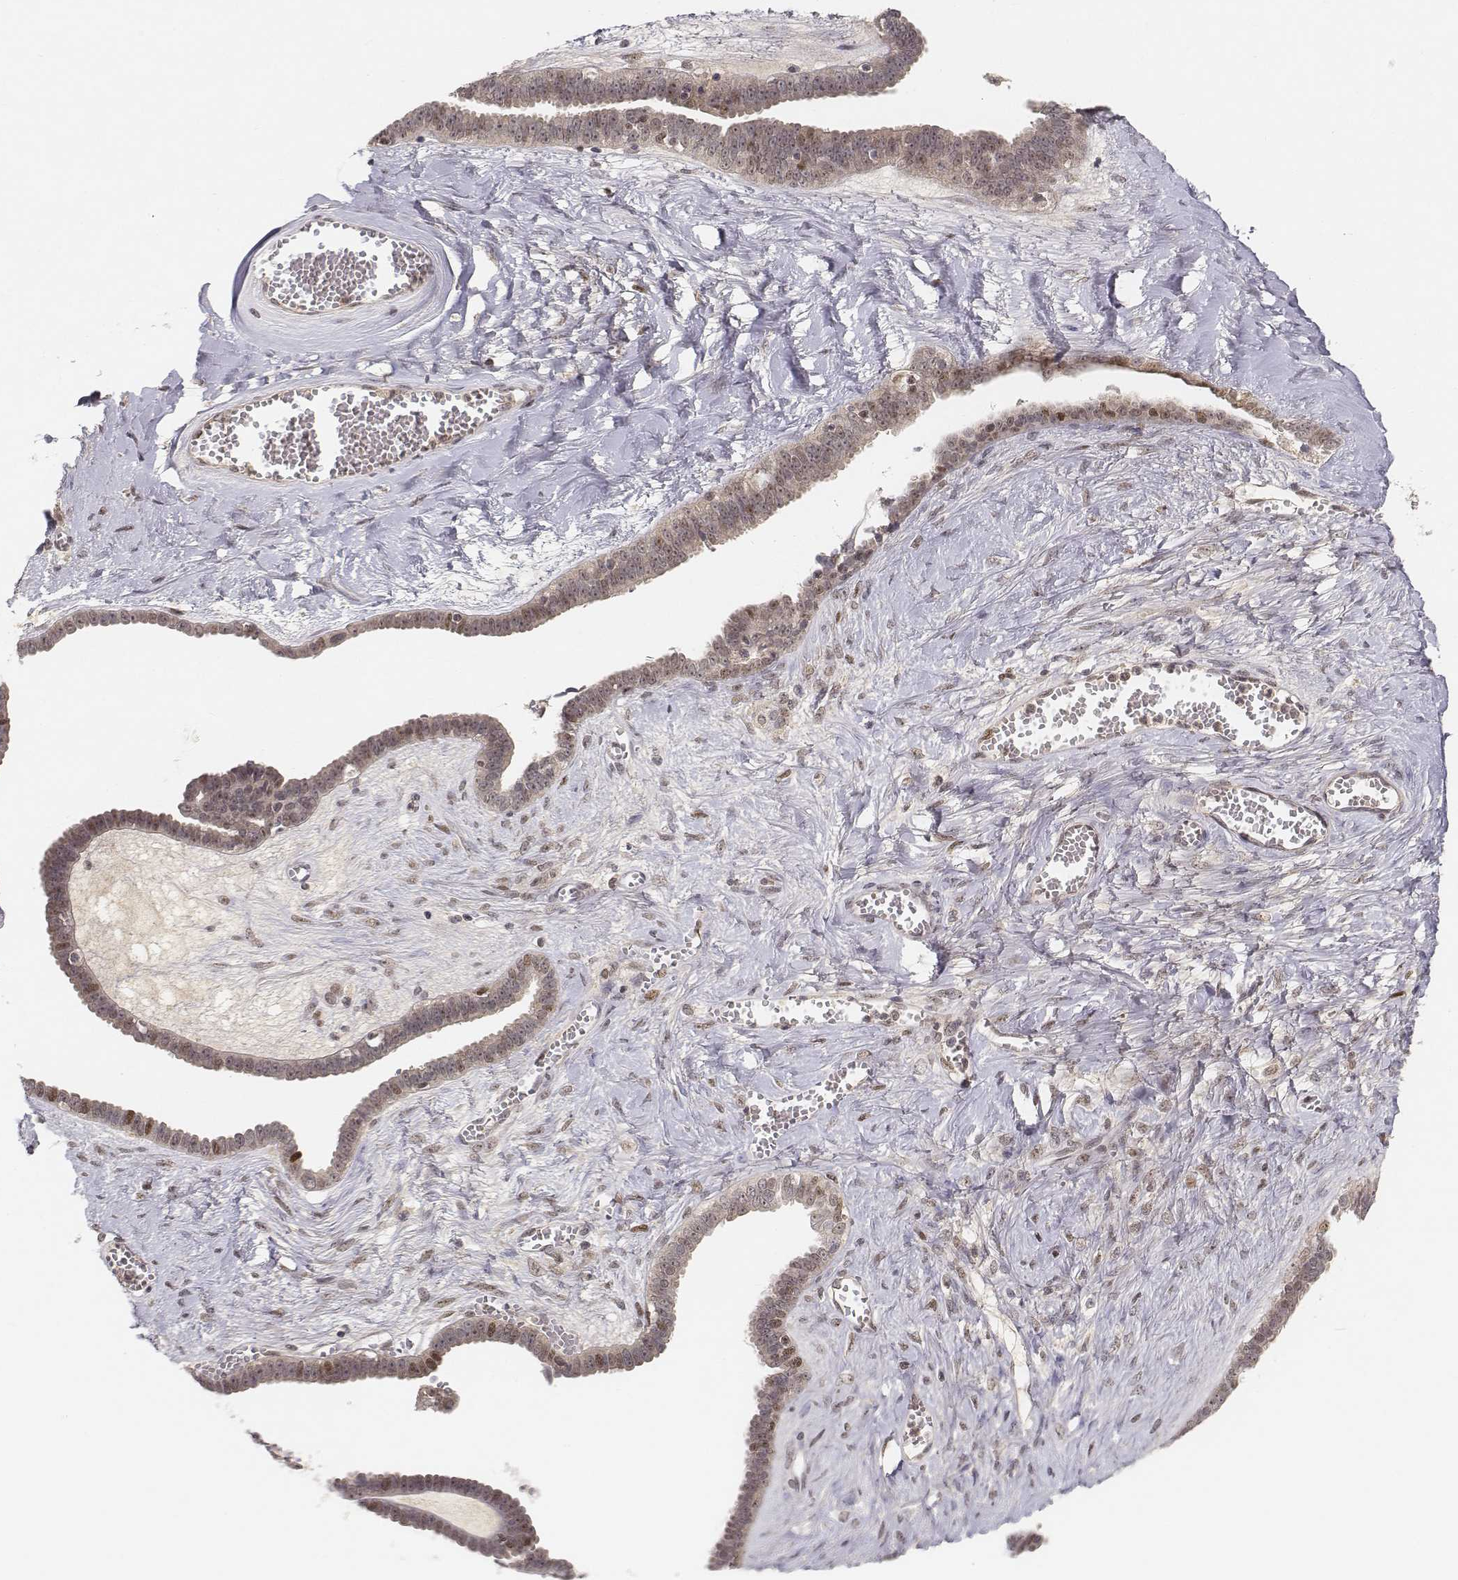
{"staining": {"intensity": "moderate", "quantity": "<25%", "location": "nuclear"}, "tissue": "ovarian cancer", "cell_type": "Tumor cells", "image_type": "cancer", "snomed": [{"axis": "morphology", "description": "Cystadenocarcinoma, serous, NOS"}, {"axis": "topography", "description": "Ovary"}], "caption": "Ovarian serous cystadenocarcinoma stained for a protein exhibits moderate nuclear positivity in tumor cells. (Brightfield microscopy of DAB IHC at high magnification).", "gene": "FANCD2", "patient": {"sex": "female", "age": 71}}